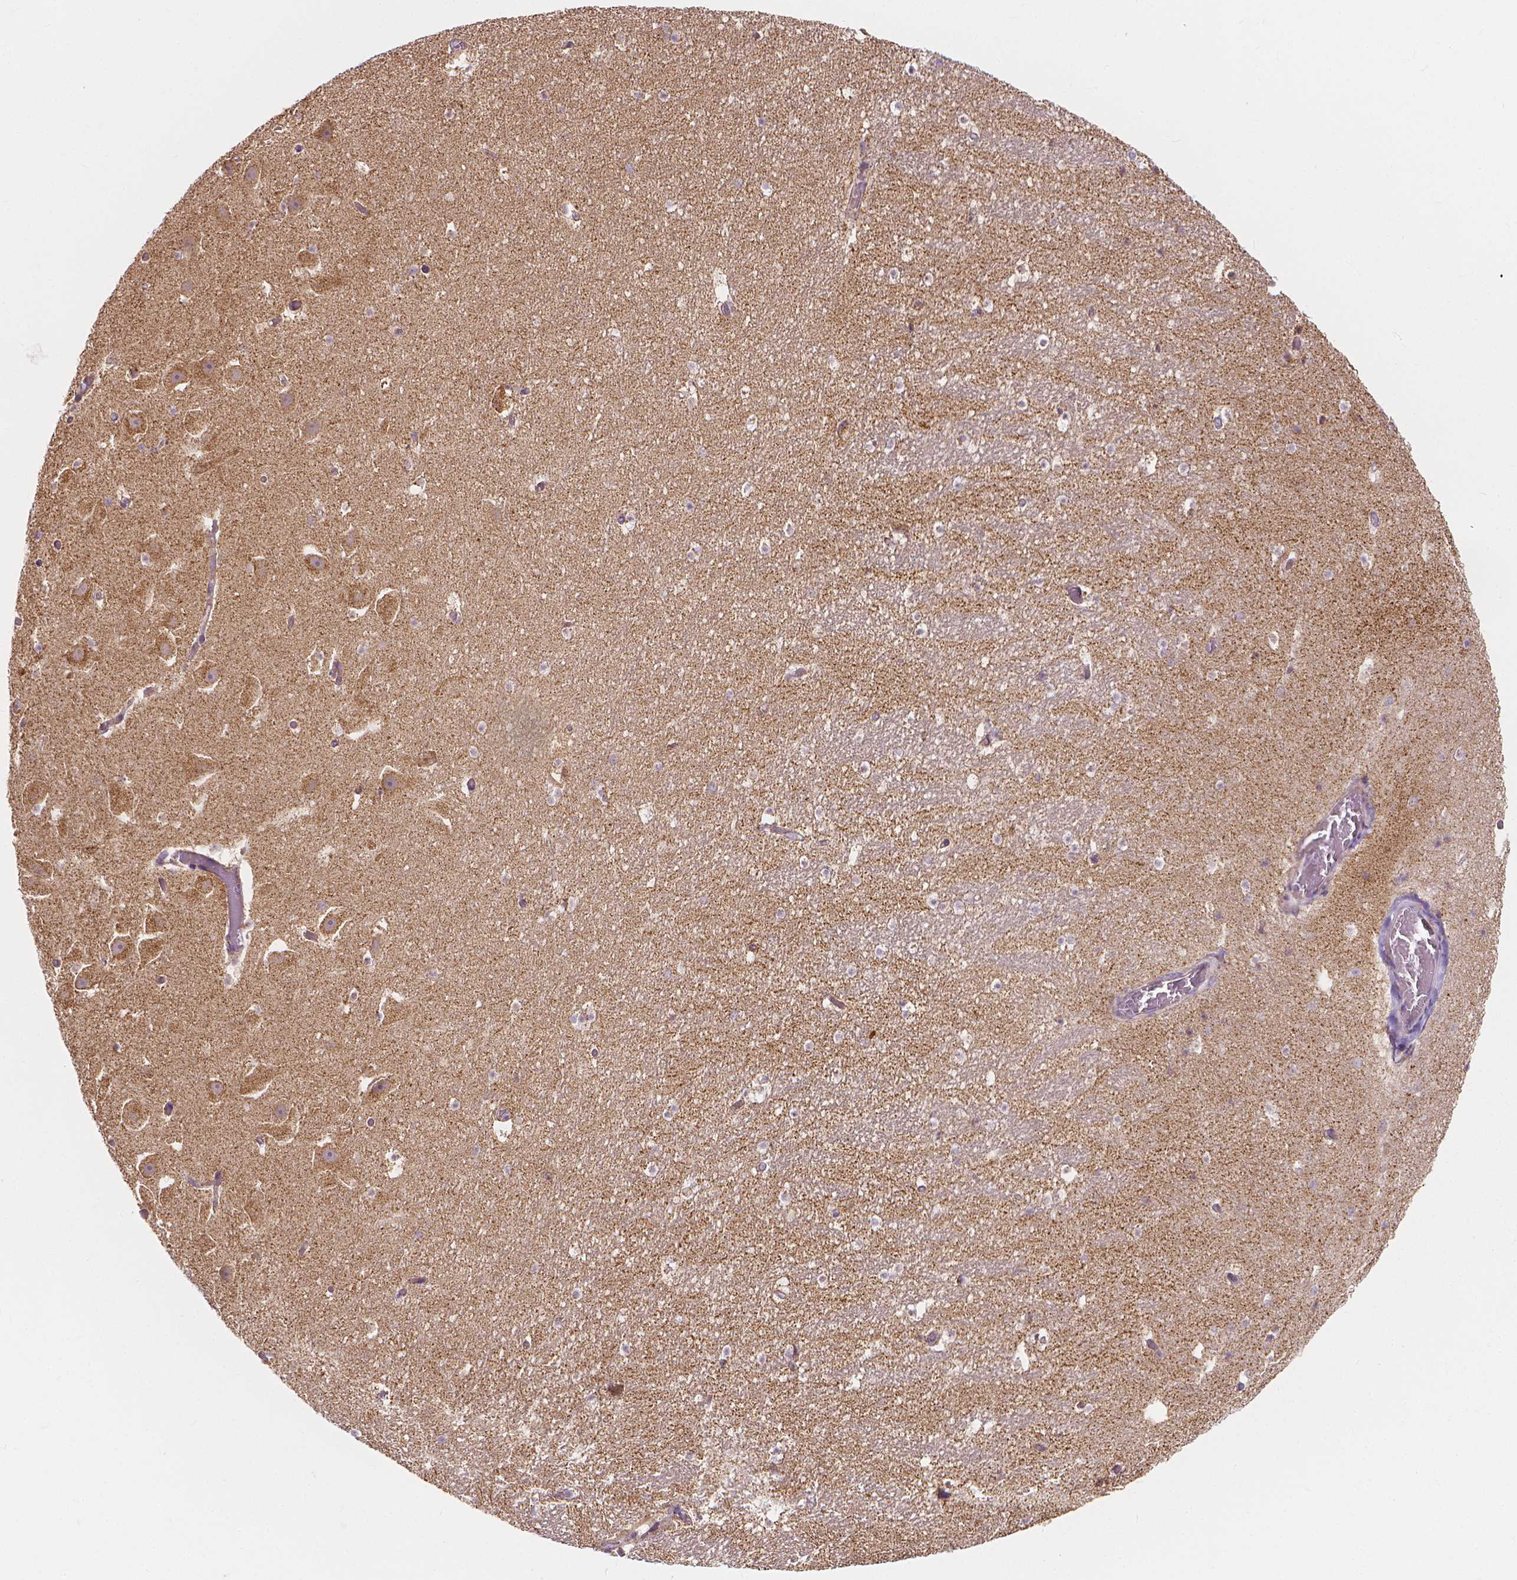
{"staining": {"intensity": "negative", "quantity": "none", "location": "none"}, "tissue": "hippocampus", "cell_type": "Glial cells", "image_type": "normal", "snomed": [{"axis": "morphology", "description": "Normal tissue, NOS"}, {"axis": "topography", "description": "Hippocampus"}], "caption": "Immunohistochemistry of normal hippocampus displays no positivity in glial cells.", "gene": "SNCAIP", "patient": {"sex": "male", "age": 26}}